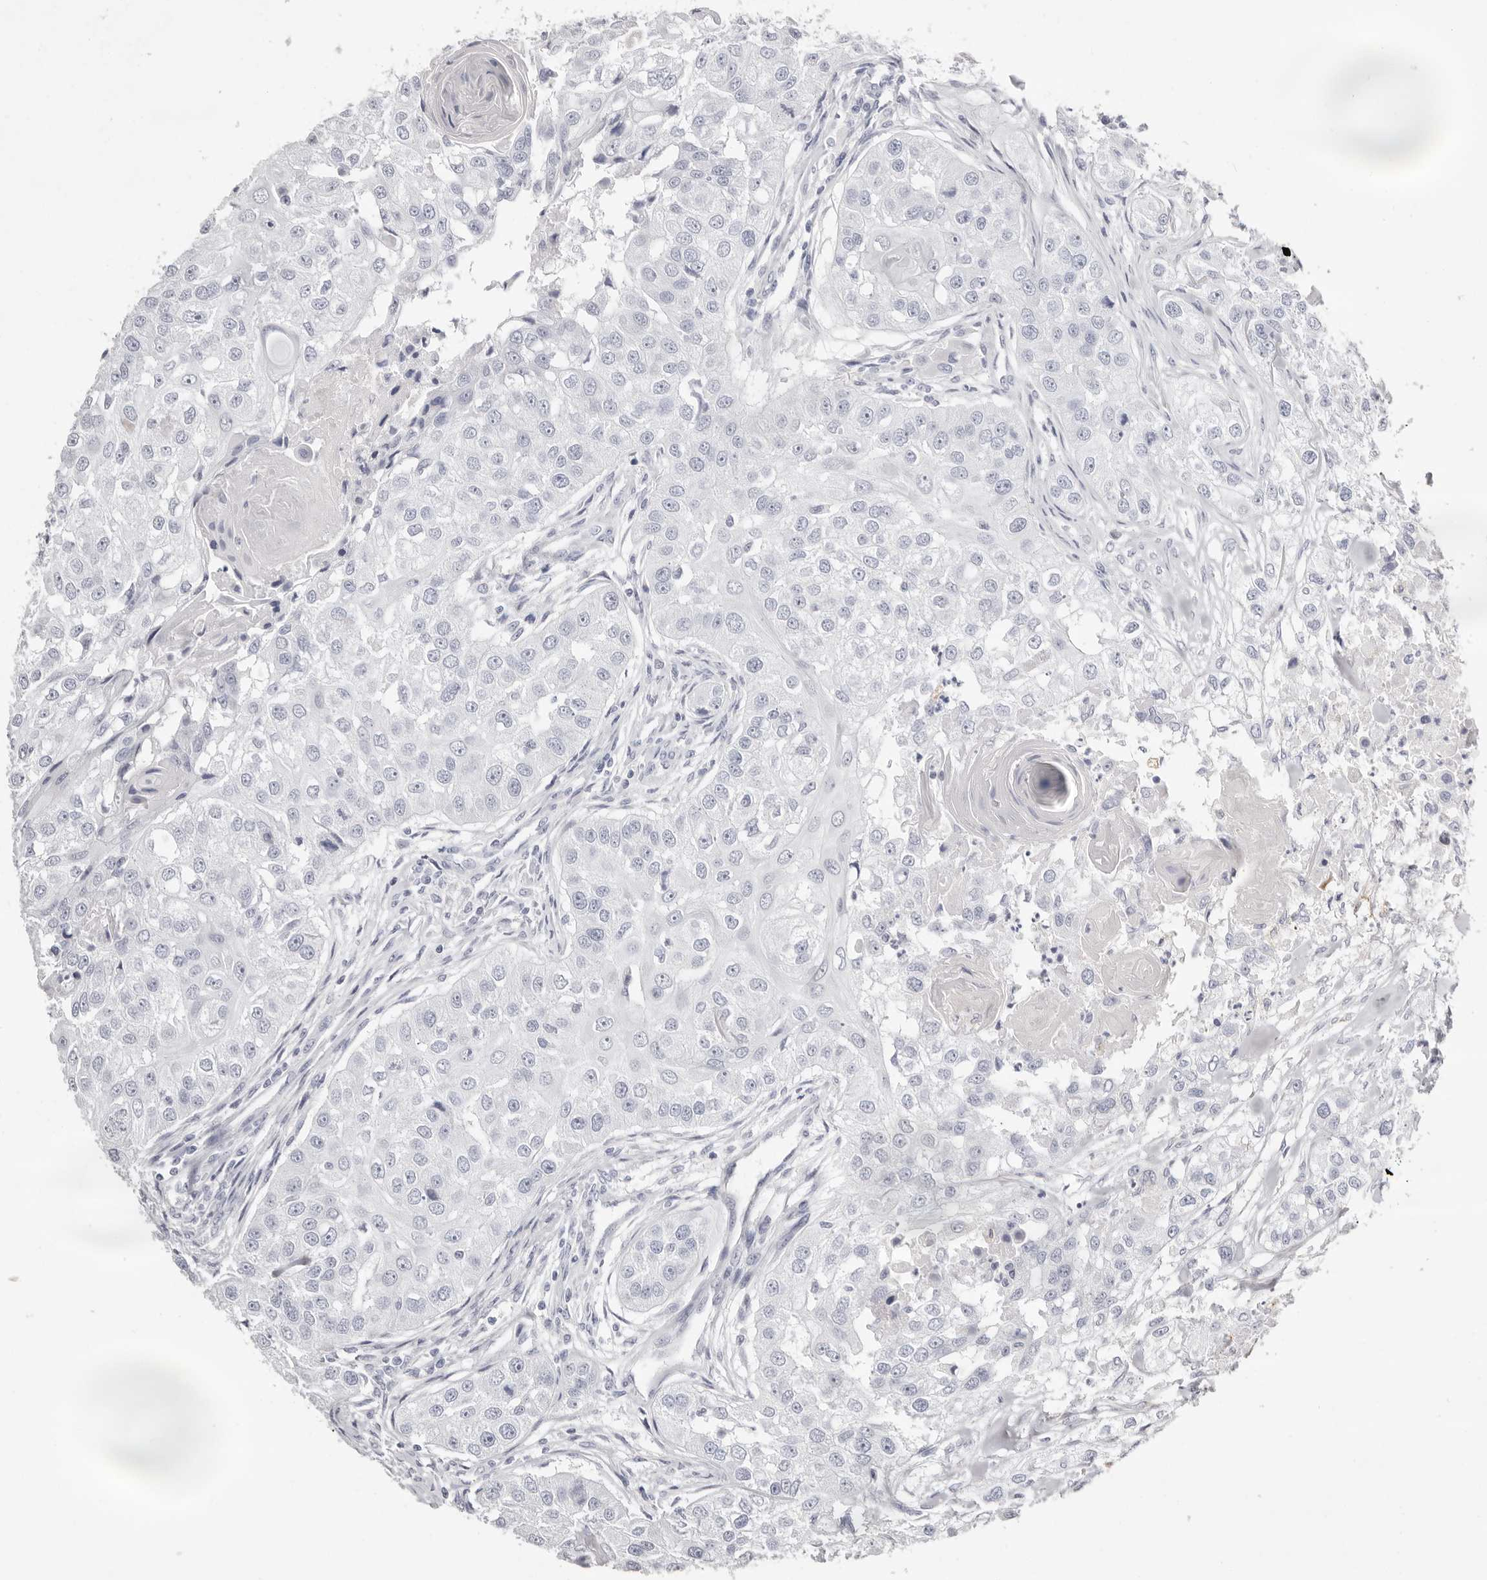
{"staining": {"intensity": "negative", "quantity": "none", "location": "none"}, "tissue": "head and neck cancer", "cell_type": "Tumor cells", "image_type": "cancer", "snomed": [{"axis": "morphology", "description": "Normal tissue, NOS"}, {"axis": "morphology", "description": "Squamous cell carcinoma, NOS"}, {"axis": "topography", "description": "Skeletal muscle"}, {"axis": "topography", "description": "Head-Neck"}], "caption": "Head and neck squamous cell carcinoma was stained to show a protein in brown. There is no significant staining in tumor cells.", "gene": "LPO", "patient": {"sex": "male", "age": 51}}